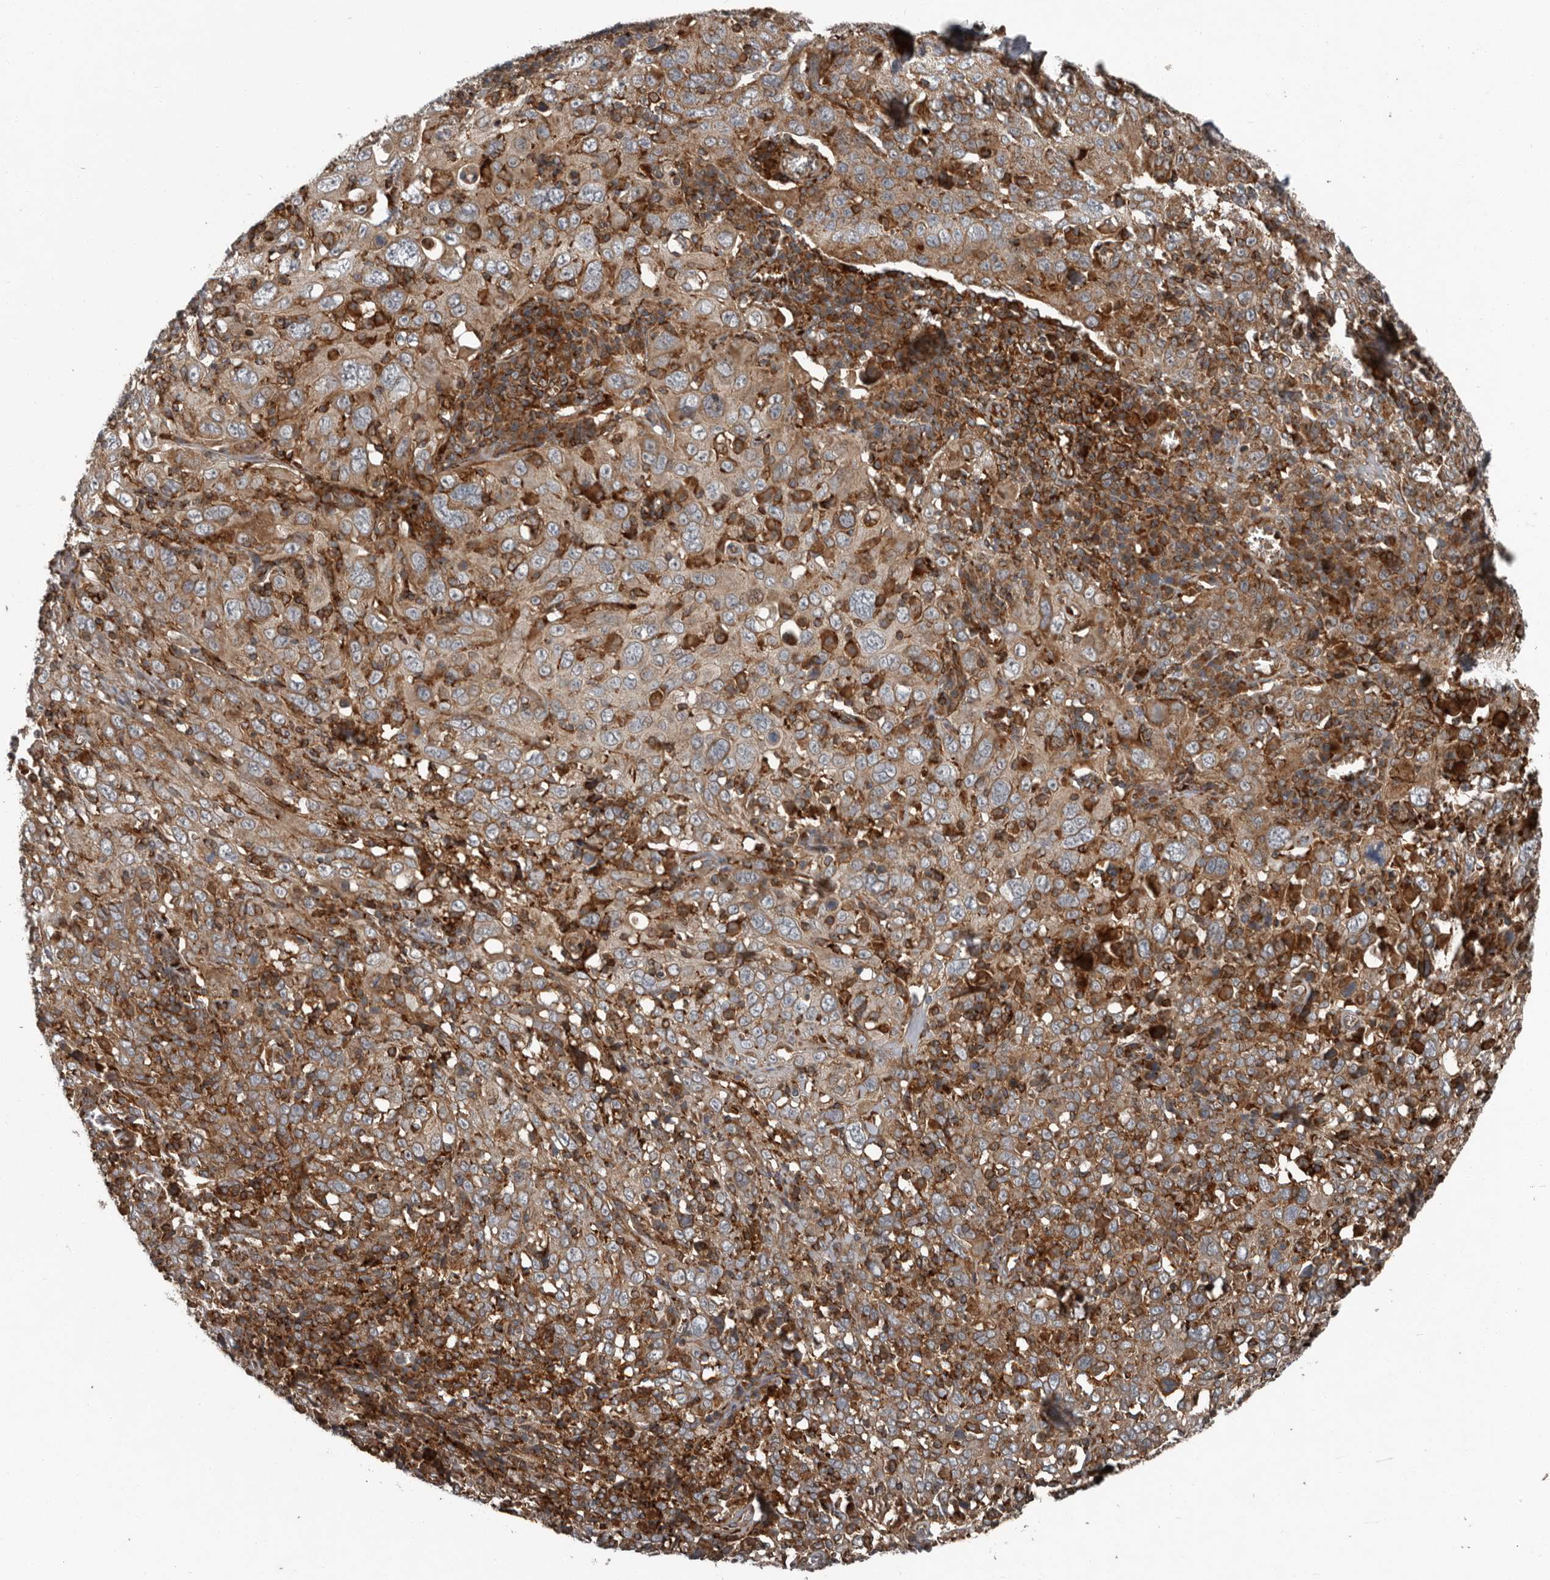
{"staining": {"intensity": "moderate", "quantity": ">75%", "location": "cytoplasmic/membranous"}, "tissue": "cervical cancer", "cell_type": "Tumor cells", "image_type": "cancer", "snomed": [{"axis": "morphology", "description": "Squamous cell carcinoma, NOS"}, {"axis": "topography", "description": "Cervix"}], "caption": "Immunohistochemistry (IHC) micrograph of cervical cancer stained for a protein (brown), which demonstrates medium levels of moderate cytoplasmic/membranous positivity in about >75% of tumor cells.", "gene": "FBXO31", "patient": {"sex": "female", "age": 46}}